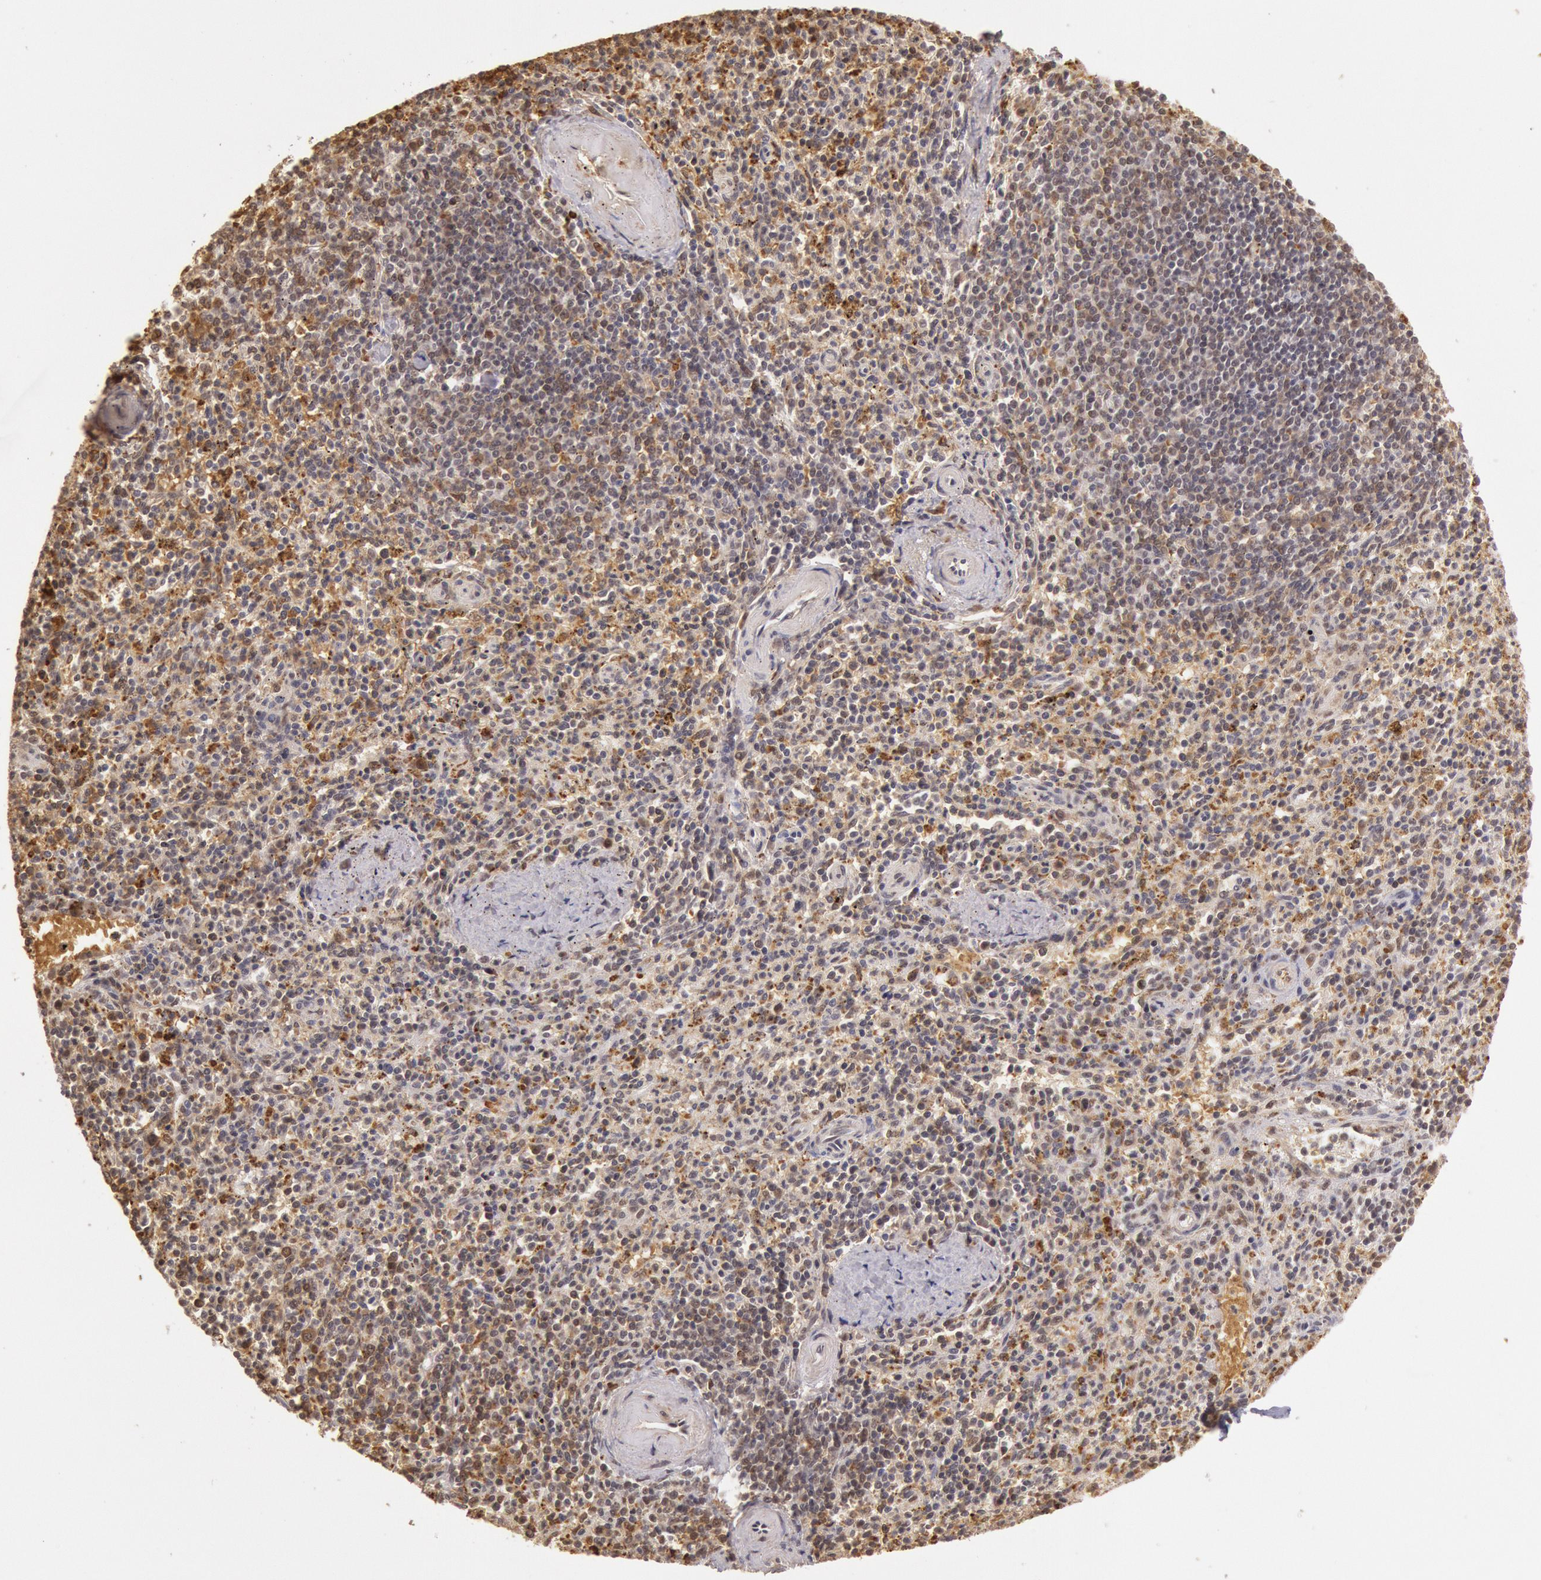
{"staining": {"intensity": "weak", "quantity": ">75%", "location": "none"}, "tissue": "spleen", "cell_type": "Cells in red pulp", "image_type": "normal", "snomed": [{"axis": "morphology", "description": "Normal tissue, NOS"}, {"axis": "topography", "description": "Spleen"}], "caption": "Cells in red pulp exhibit weak None staining in approximately >75% of cells in benign spleen. The staining was performed using DAB to visualize the protein expression in brown, while the nuclei were stained in blue with hematoxylin (Magnification: 20x).", "gene": "LIG4", "patient": {"sex": "male", "age": 72}}